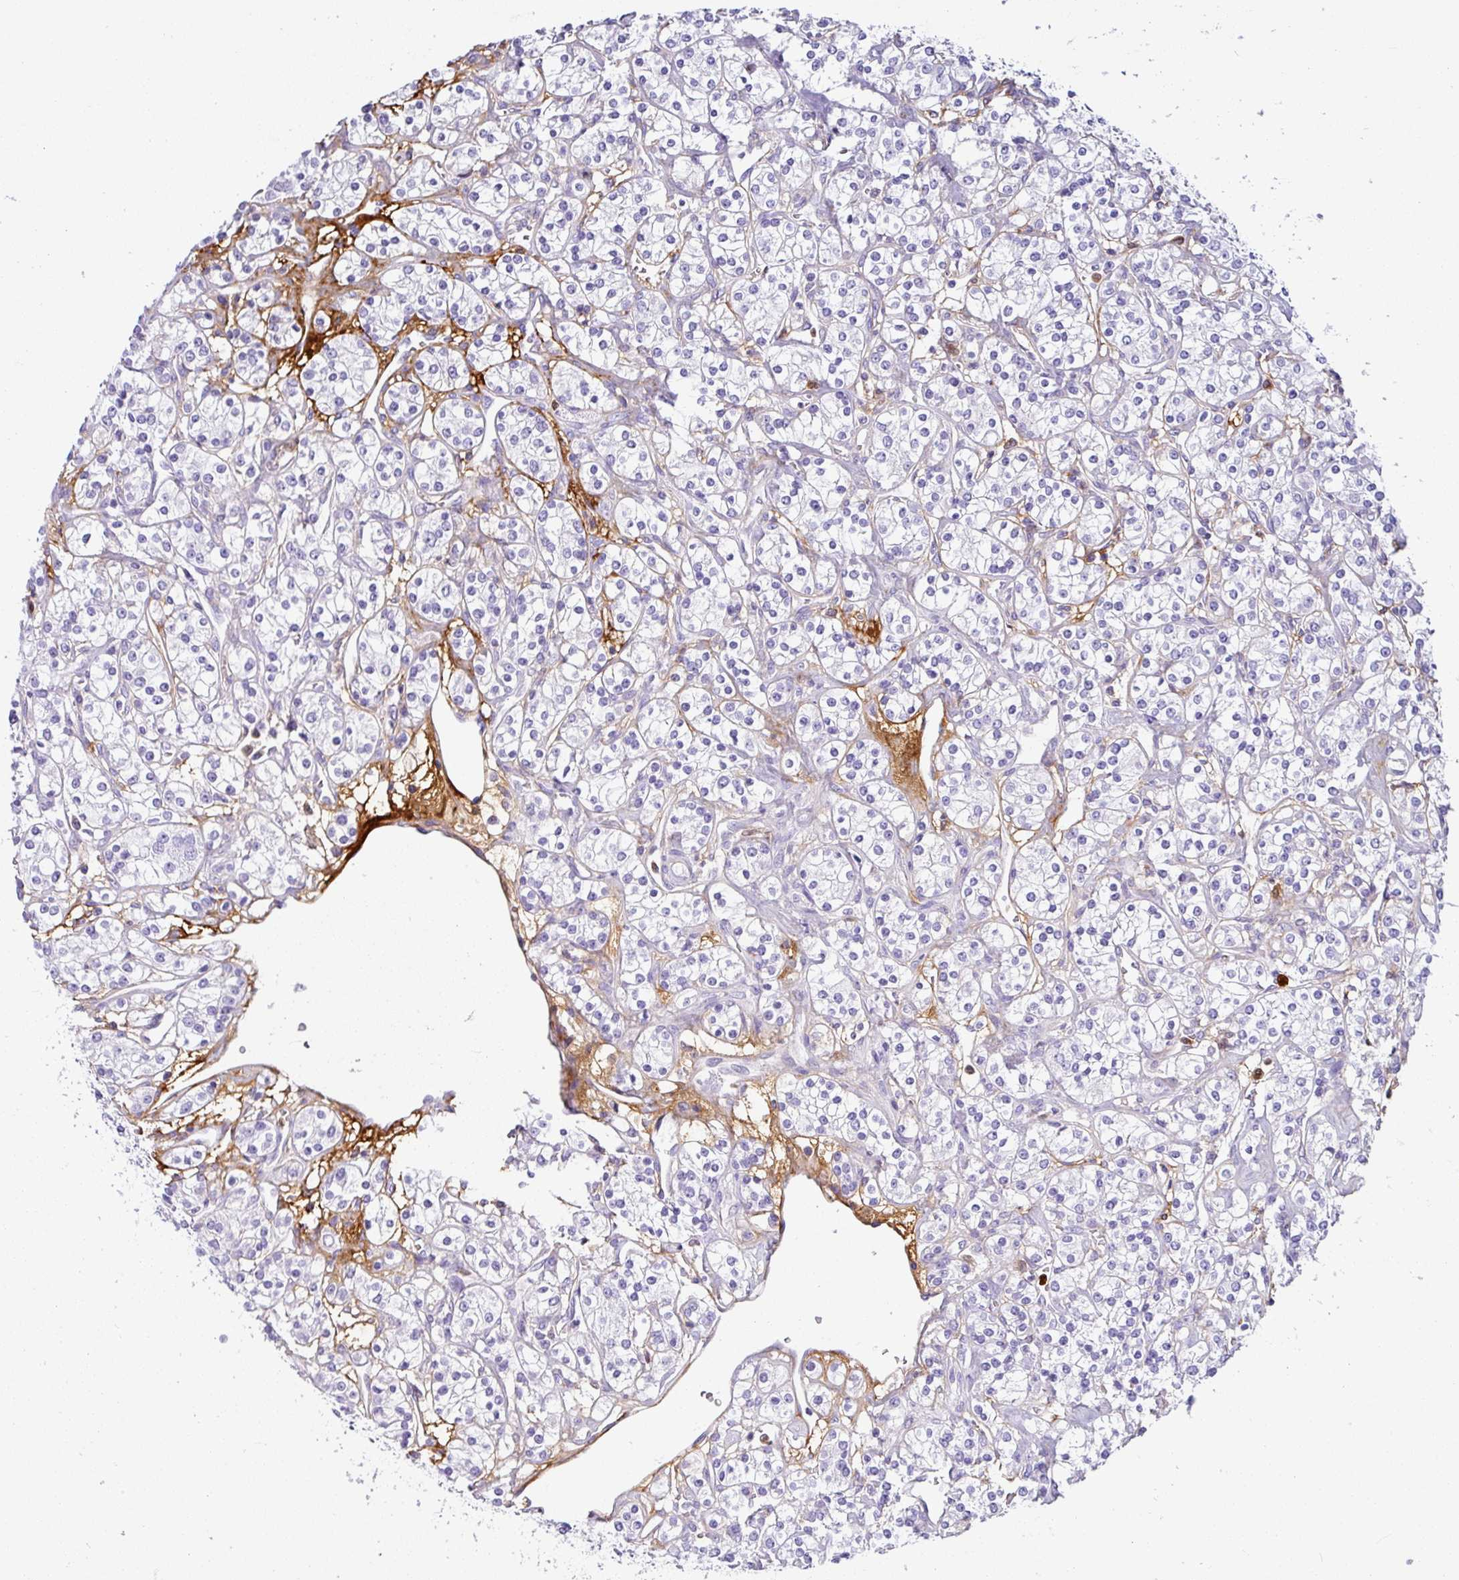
{"staining": {"intensity": "negative", "quantity": "none", "location": "none"}, "tissue": "renal cancer", "cell_type": "Tumor cells", "image_type": "cancer", "snomed": [{"axis": "morphology", "description": "Adenocarcinoma, NOS"}, {"axis": "topography", "description": "Kidney"}], "caption": "A photomicrograph of human renal cancer is negative for staining in tumor cells. (DAB immunohistochemistry, high magnification).", "gene": "SH2D3C", "patient": {"sex": "male", "age": 77}}